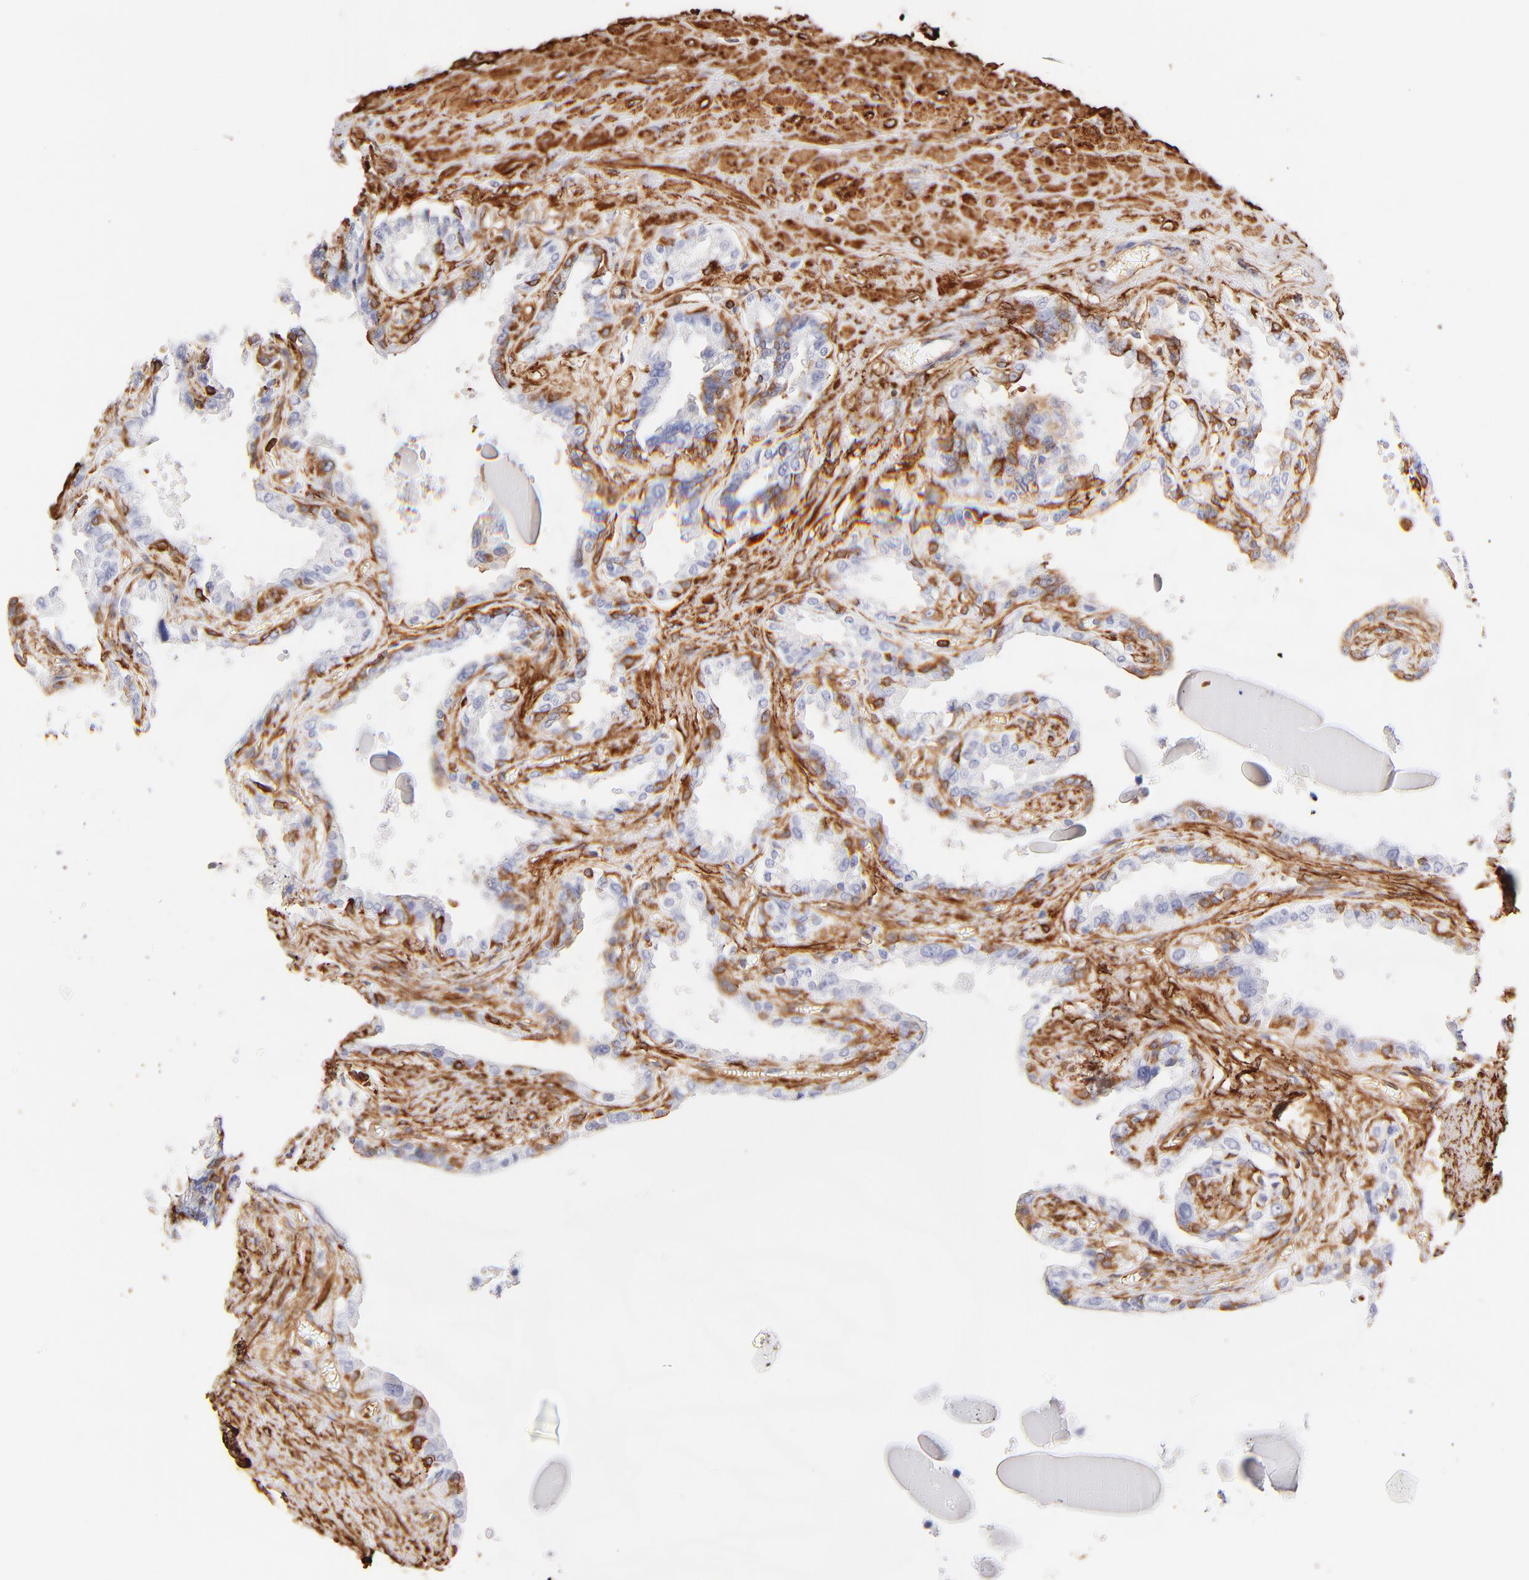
{"staining": {"intensity": "moderate", "quantity": "<25%", "location": "cytoplasmic/membranous"}, "tissue": "seminal vesicle", "cell_type": "Glandular cells", "image_type": "normal", "snomed": [{"axis": "morphology", "description": "Normal tissue, NOS"}, {"axis": "morphology", "description": "Inflammation, NOS"}, {"axis": "topography", "description": "Urinary bladder"}, {"axis": "topography", "description": "Prostate"}, {"axis": "topography", "description": "Seminal veicle"}], "caption": "The micrograph exhibits immunohistochemical staining of benign seminal vesicle. There is moderate cytoplasmic/membranous staining is appreciated in about <25% of glandular cells. Nuclei are stained in blue.", "gene": "FLNA", "patient": {"sex": "male", "age": 82}}